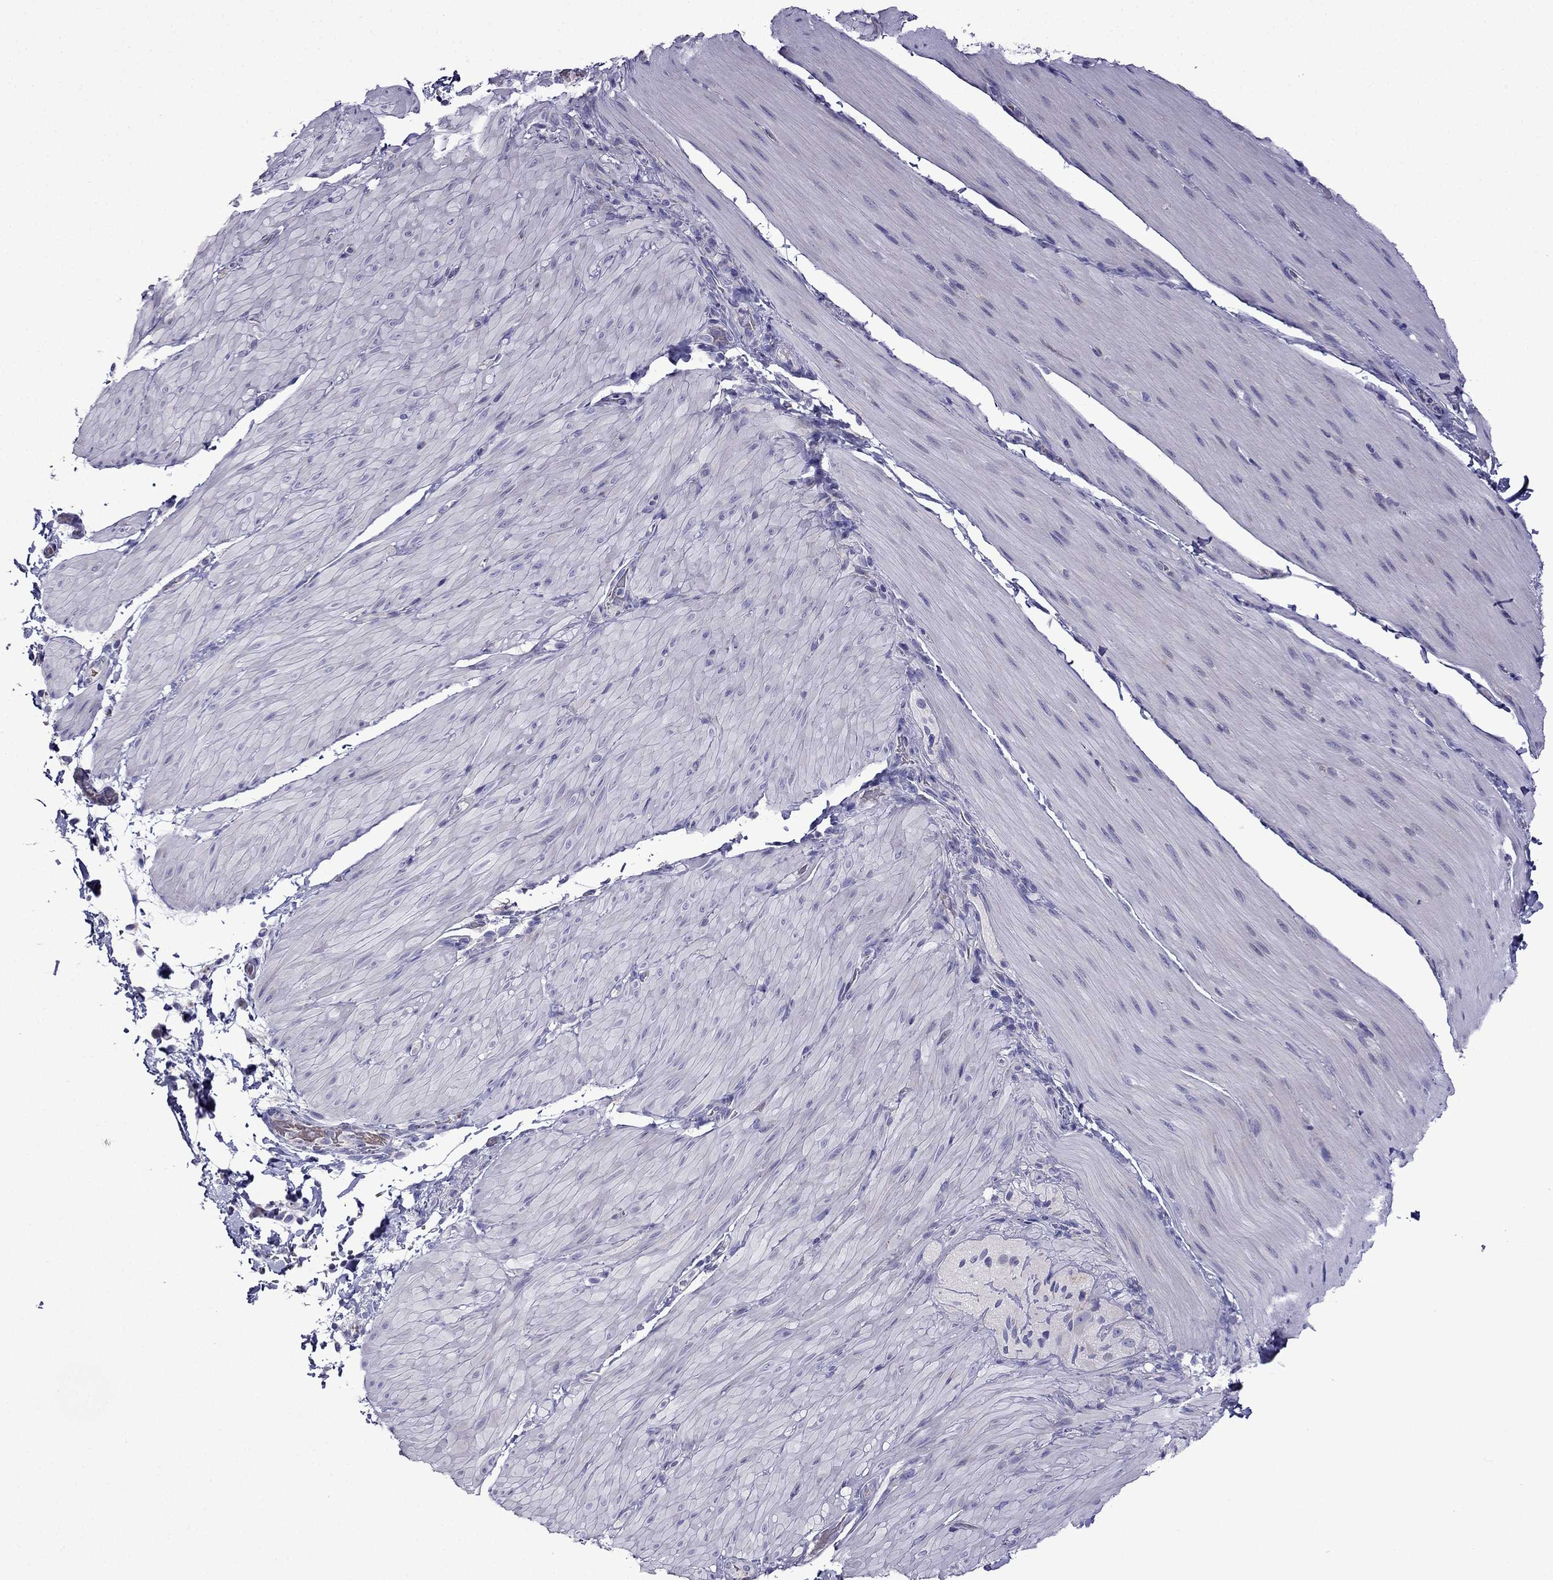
{"staining": {"intensity": "negative", "quantity": "none", "location": "none"}, "tissue": "smooth muscle", "cell_type": "Smooth muscle cells", "image_type": "normal", "snomed": [{"axis": "morphology", "description": "Normal tissue, NOS"}, {"axis": "topography", "description": "Smooth muscle"}, {"axis": "topography", "description": "Colon"}], "caption": "Protein analysis of normal smooth muscle demonstrates no significant expression in smooth muscle cells.", "gene": "TDRD1", "patient": {"sex": "male", "age": 73}}